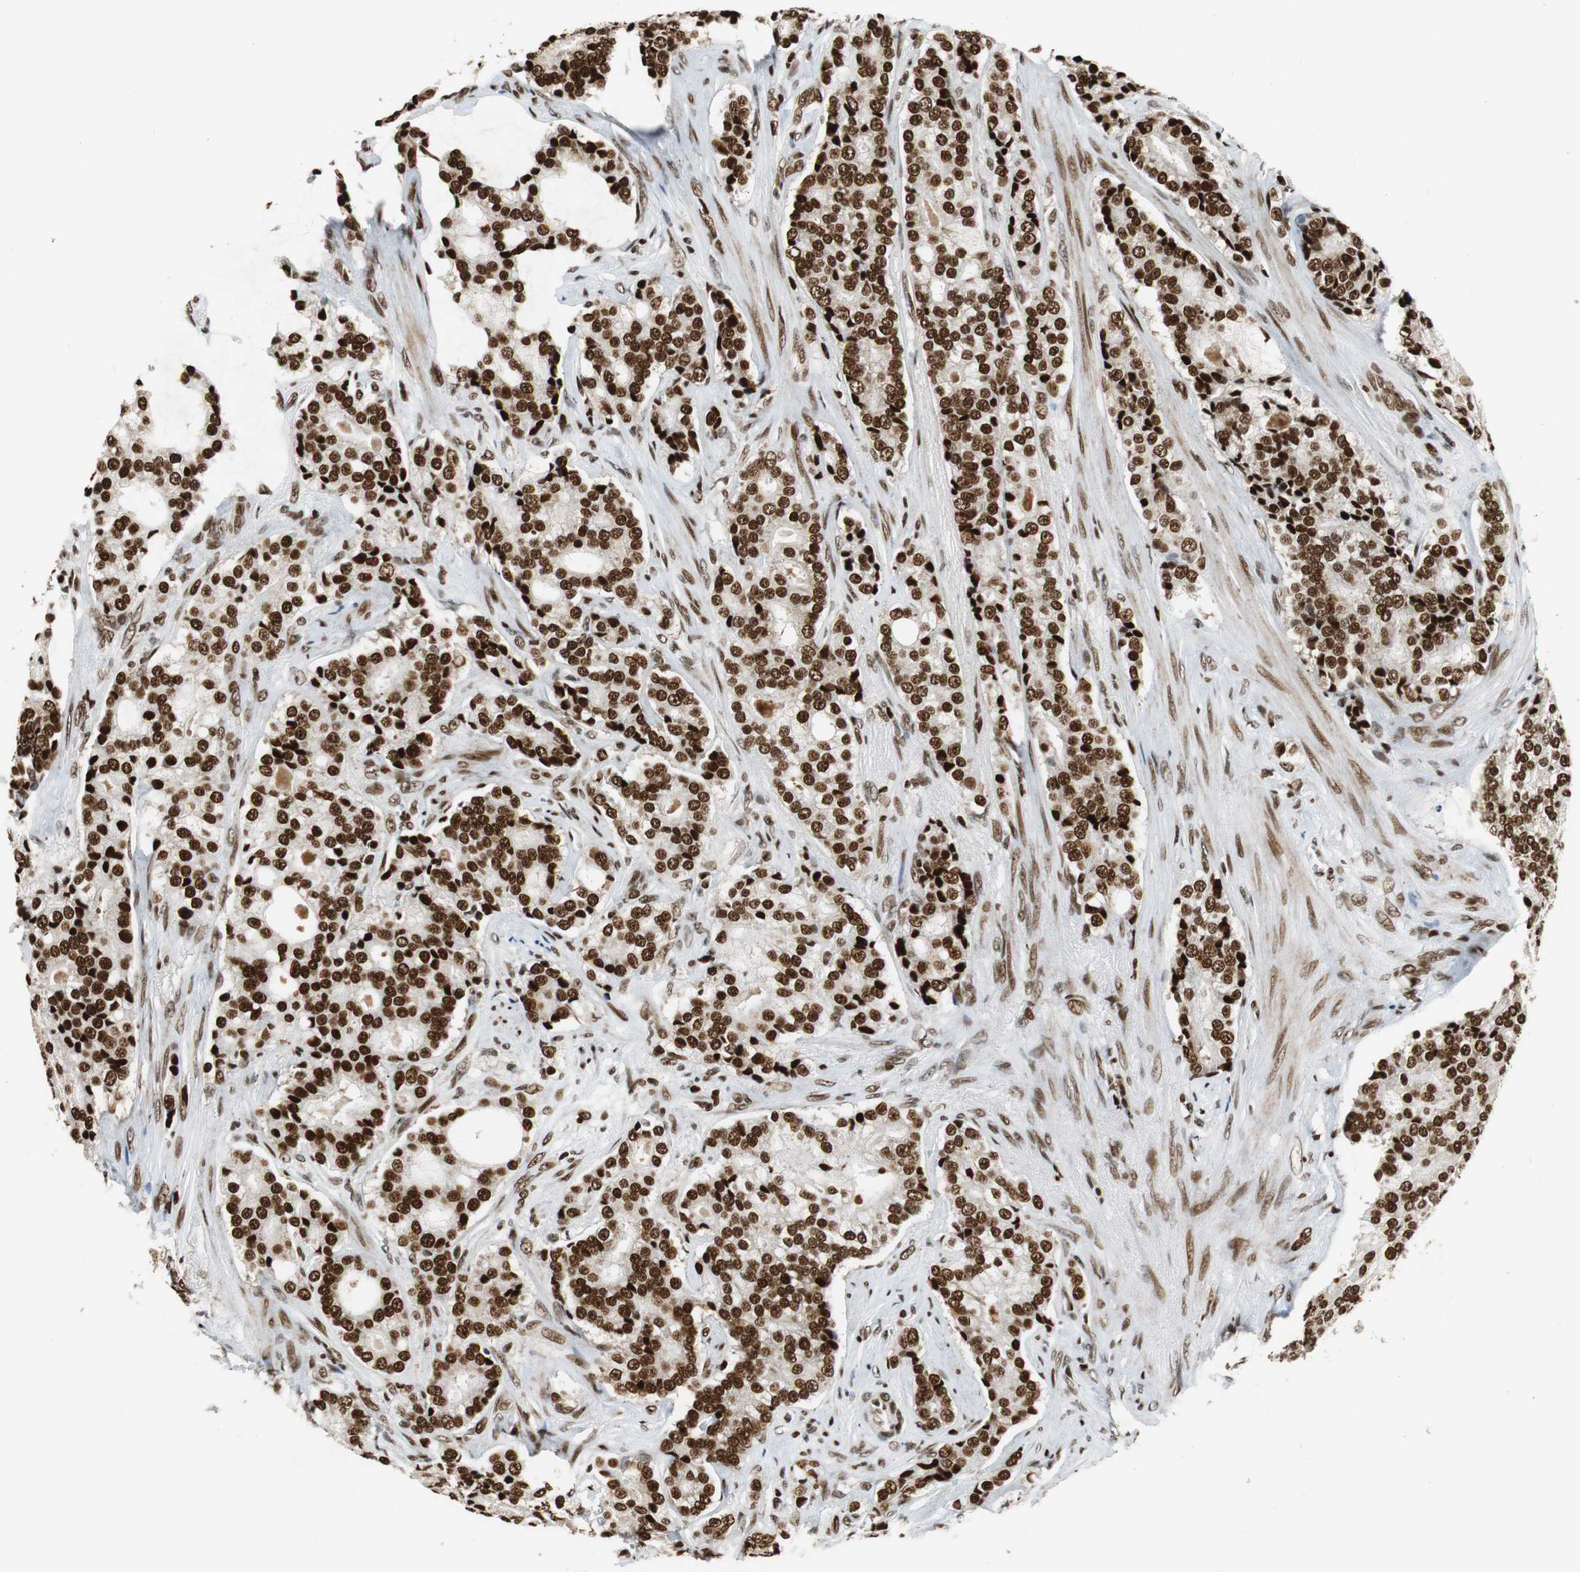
{"staining": {"intensity": "strong", "quantity": ">75%", "location": "nuclear"}, "tissue": "prostate cancer", "cell_type": "Tumor cells", "image_type": "cancer", "snomed": [{"axis": "morphology", "description": "Adenocarcinoma, Low grade"}, {"axis": "topography", "description": "Prostate"}], "caption": "A histopathology image showing strong nuclear positivity in approximately >75% of tumor cells in prostate low-grade adenocarcinoma, as visualized by brown immunohistochemical staining.", "gene": "HDAC1", "patient": {"sex": "male", "age": 58}}